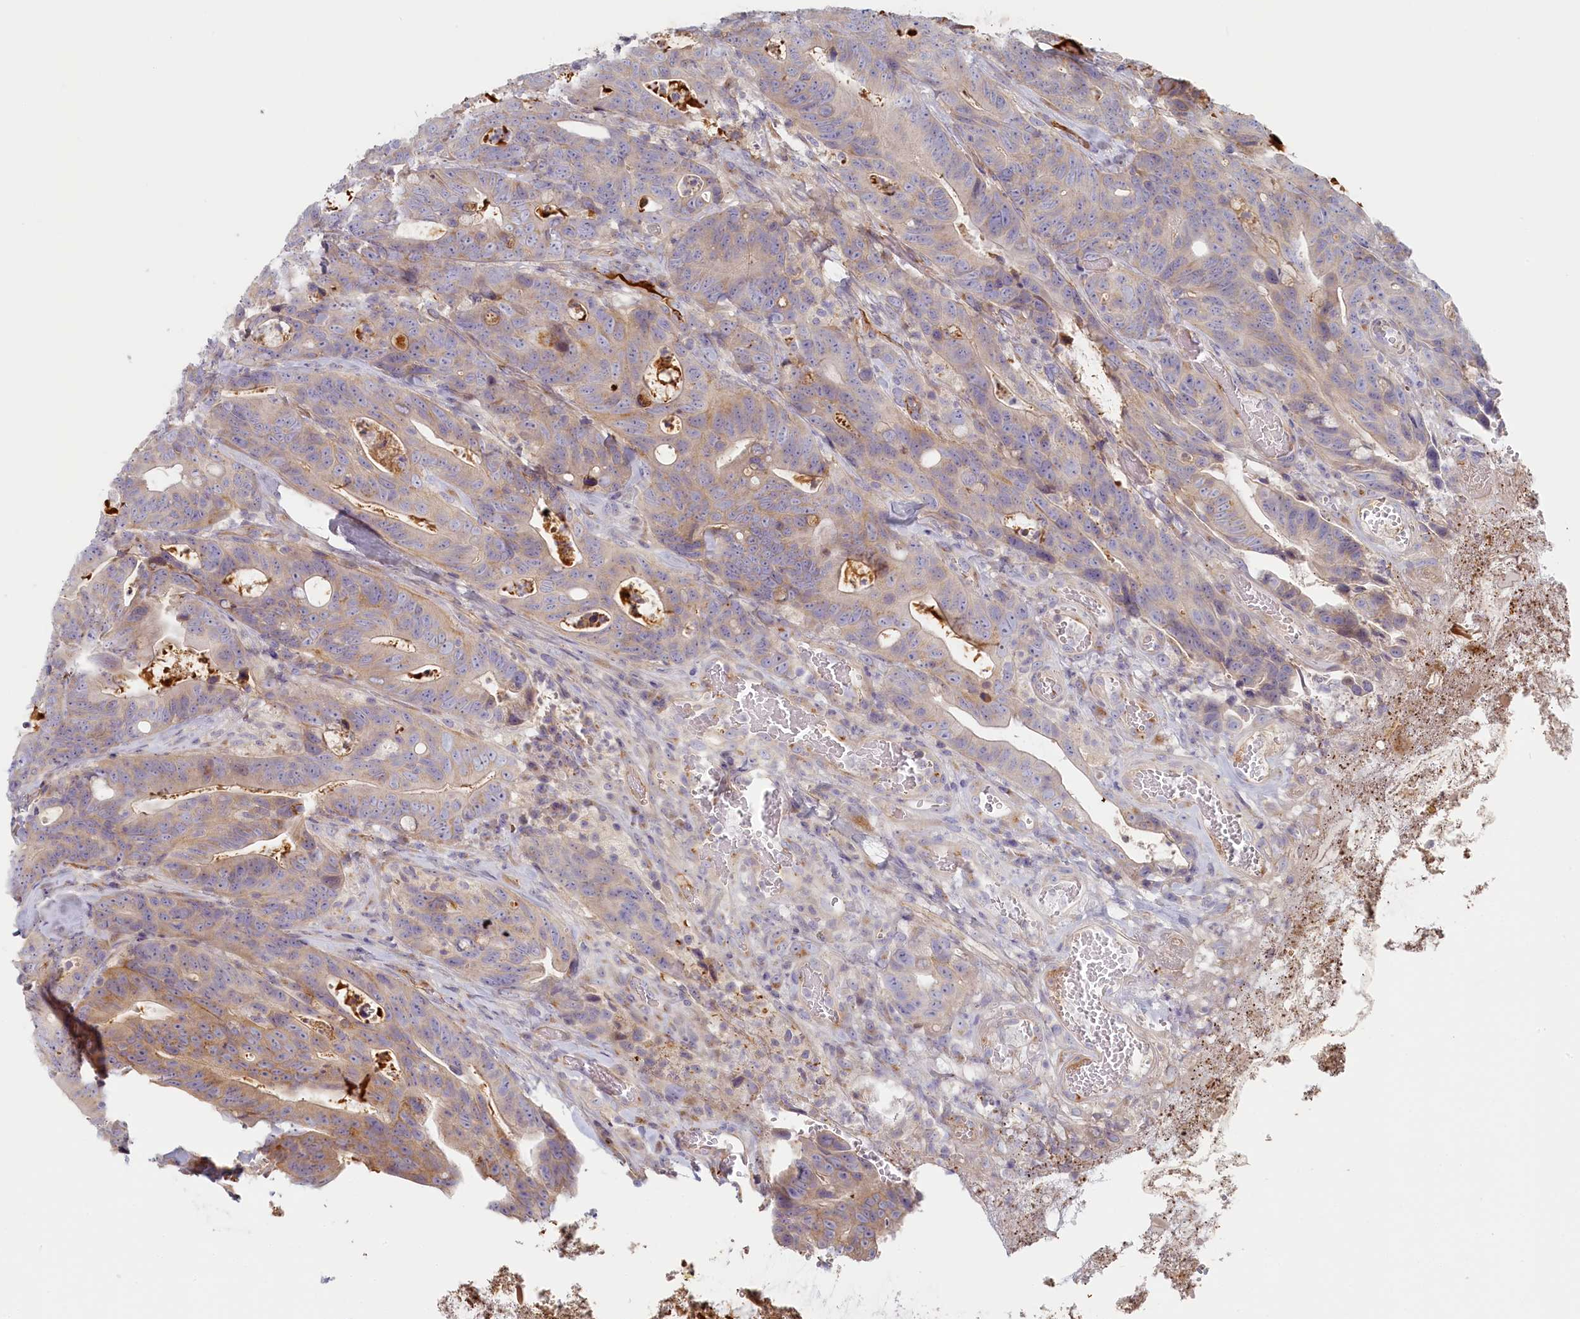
{"staining": {"intensity": "weak", "quantity": "<25%", "location": "cytoplasmic/membranous"}, "tissue": "colorectal cancer", "cell_type": "Tumor cells", "image_type": "cancer", "snomed": [{"axis": "morphology", "description": "Adenocarcinoma, NOS"}, {"axis": "topography", "description": "Colon"}], "caption": "This is a micrograph of immunohistochemistry (IHC) staining of adenocarcinoma (colorectal), which shows no staining in tumor cells.", "gene": "STX16", "patient": {"sex": "female", "age": 82}}